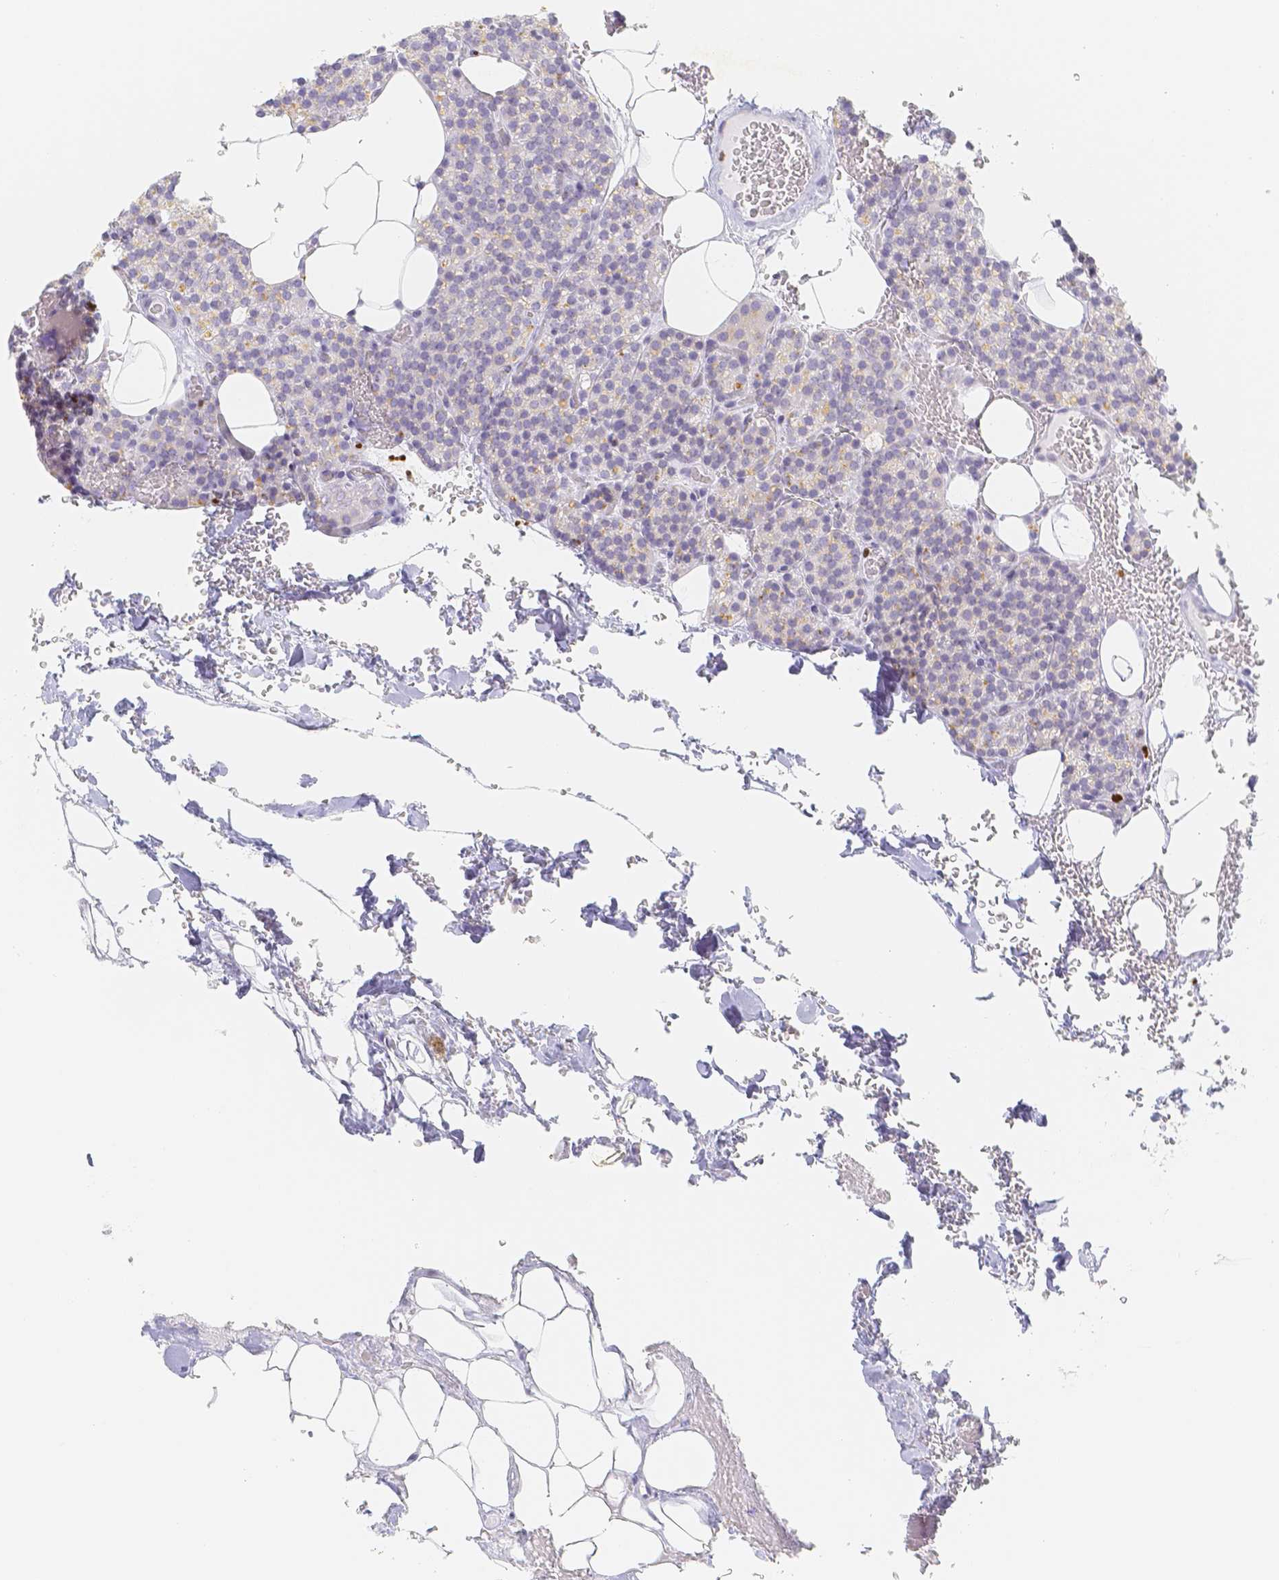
{"staining": {"intensity": "negative", "quantity": "none", "location": "none"}, "tissue": "parathyroid gland", "cell_type": "Glandular cells", "image_type": "normal", "snomed": [{"axis": "morphology", "description": "Normal tissue, NOS"}, {"axis": "morphology", "description": "Inflammation chronic"}, {"axis": "morphology", "description": "Goiter, colloid"}, {"axis": "topography", "description": "Thyroid gland"}, {"axis": "topography", "description": "Parathyroid gland"}], "caption": "High magnification brightfield microscopy of normal parathyroid gland stained with DAB (brown) and counterstained with hematoxylin (blue): glandular cells show no significant staining.", "gene": "PADI4", "patient": {"sex": "male", "age": 65}}